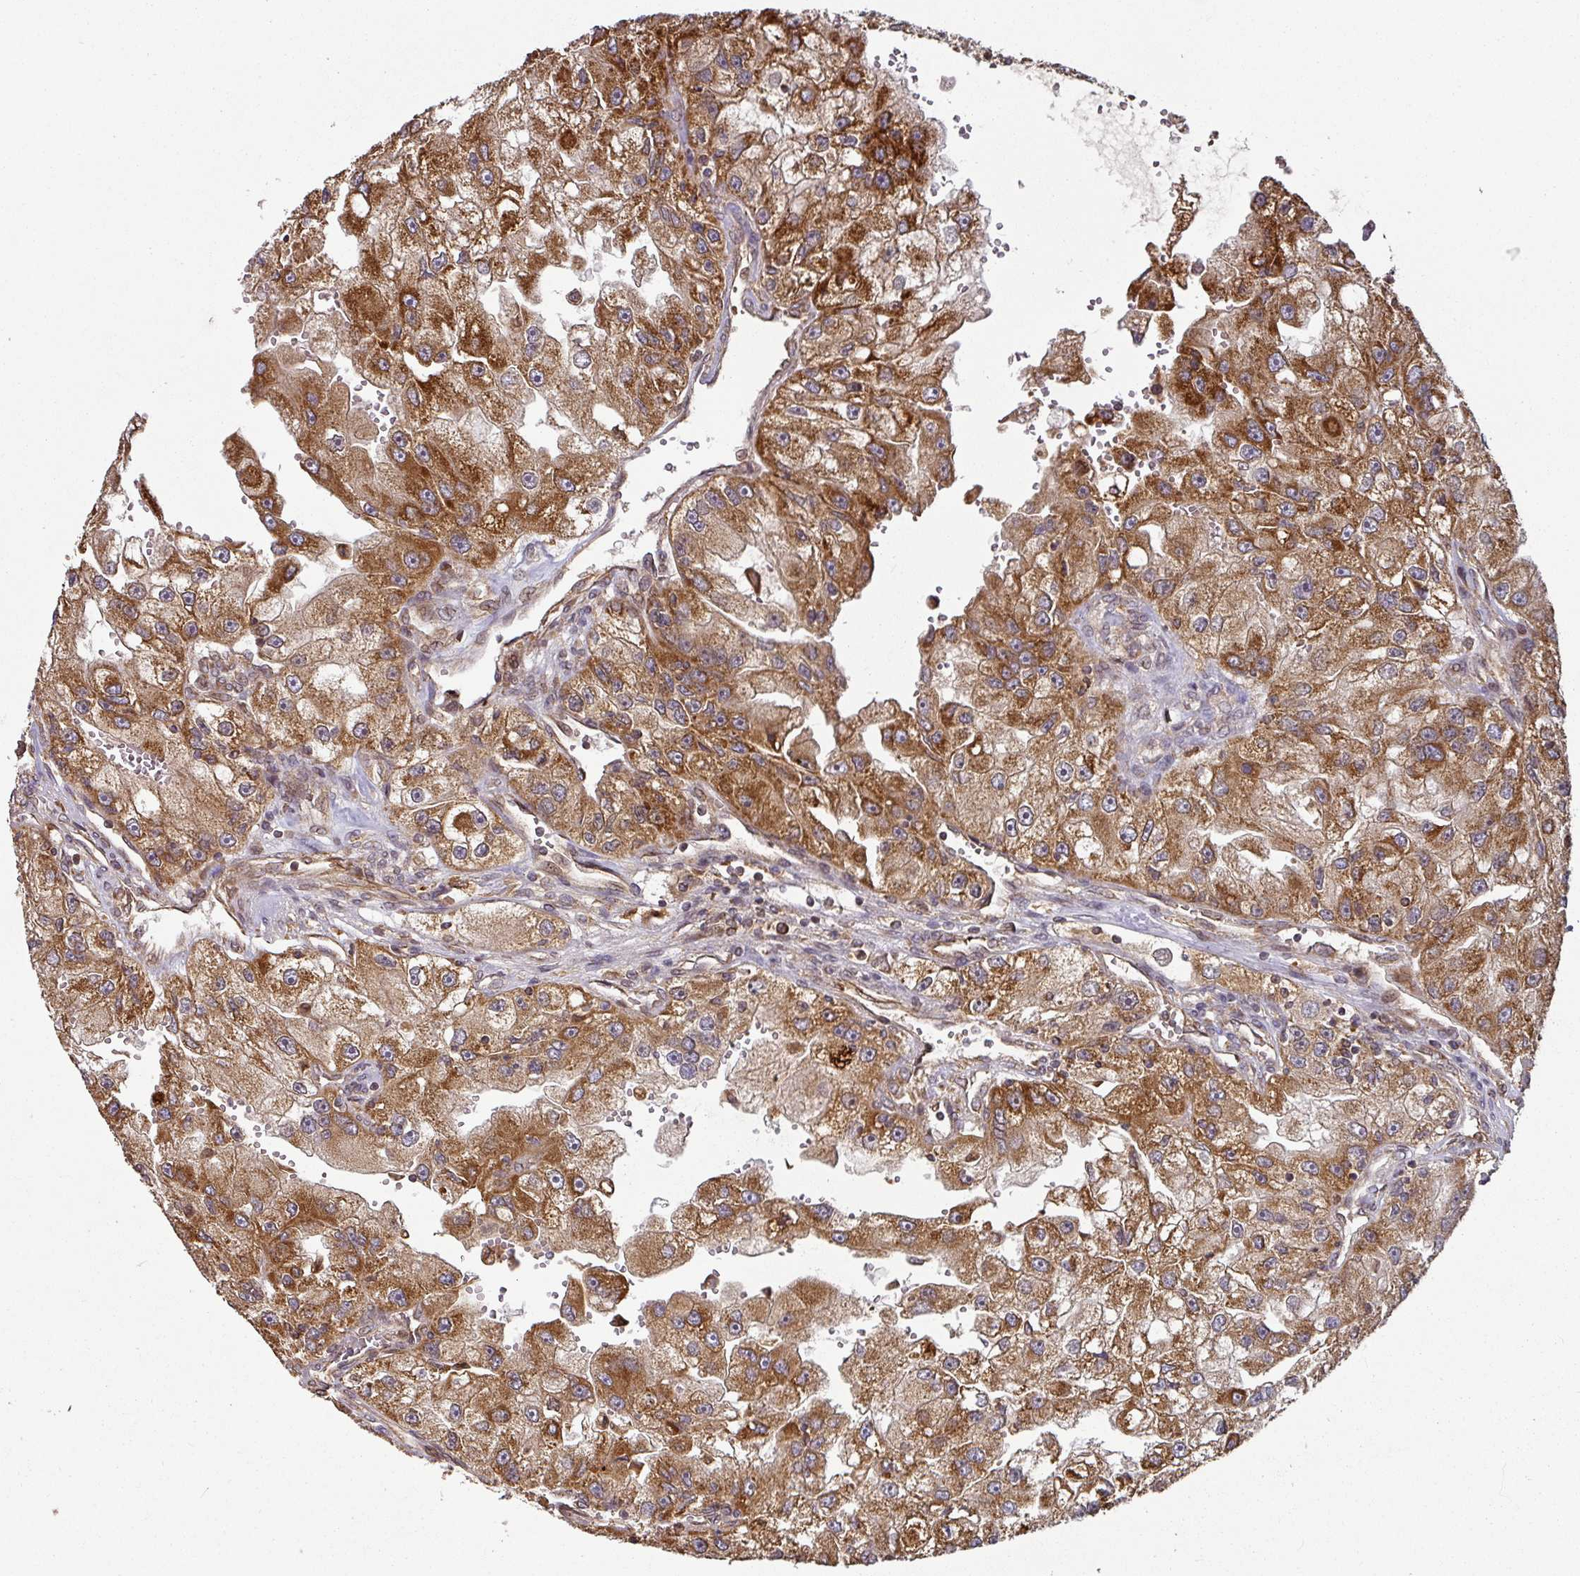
{"staining": {"intensity": "moderate", "quantity": ">75%", "location": "cytoplasmic/membranous"}, "tissue": "renal cancer", "cell_type": "Tumor cells", "image_type": "cancer", "snomed": [{"axis": "morphology", "description": "Adenocarcinoma, NOS"}, {"axis": "topography", "description": "Kidney"}], "caption": "Brown immunohistochemical staining in human renal cancer (adenocarcinoma) reveals moderate cytoplasmic/membranous expression in about >75% of tumor cells.", "gene": "TRAP1", "patient": {"sex": "male", "age": 63}}